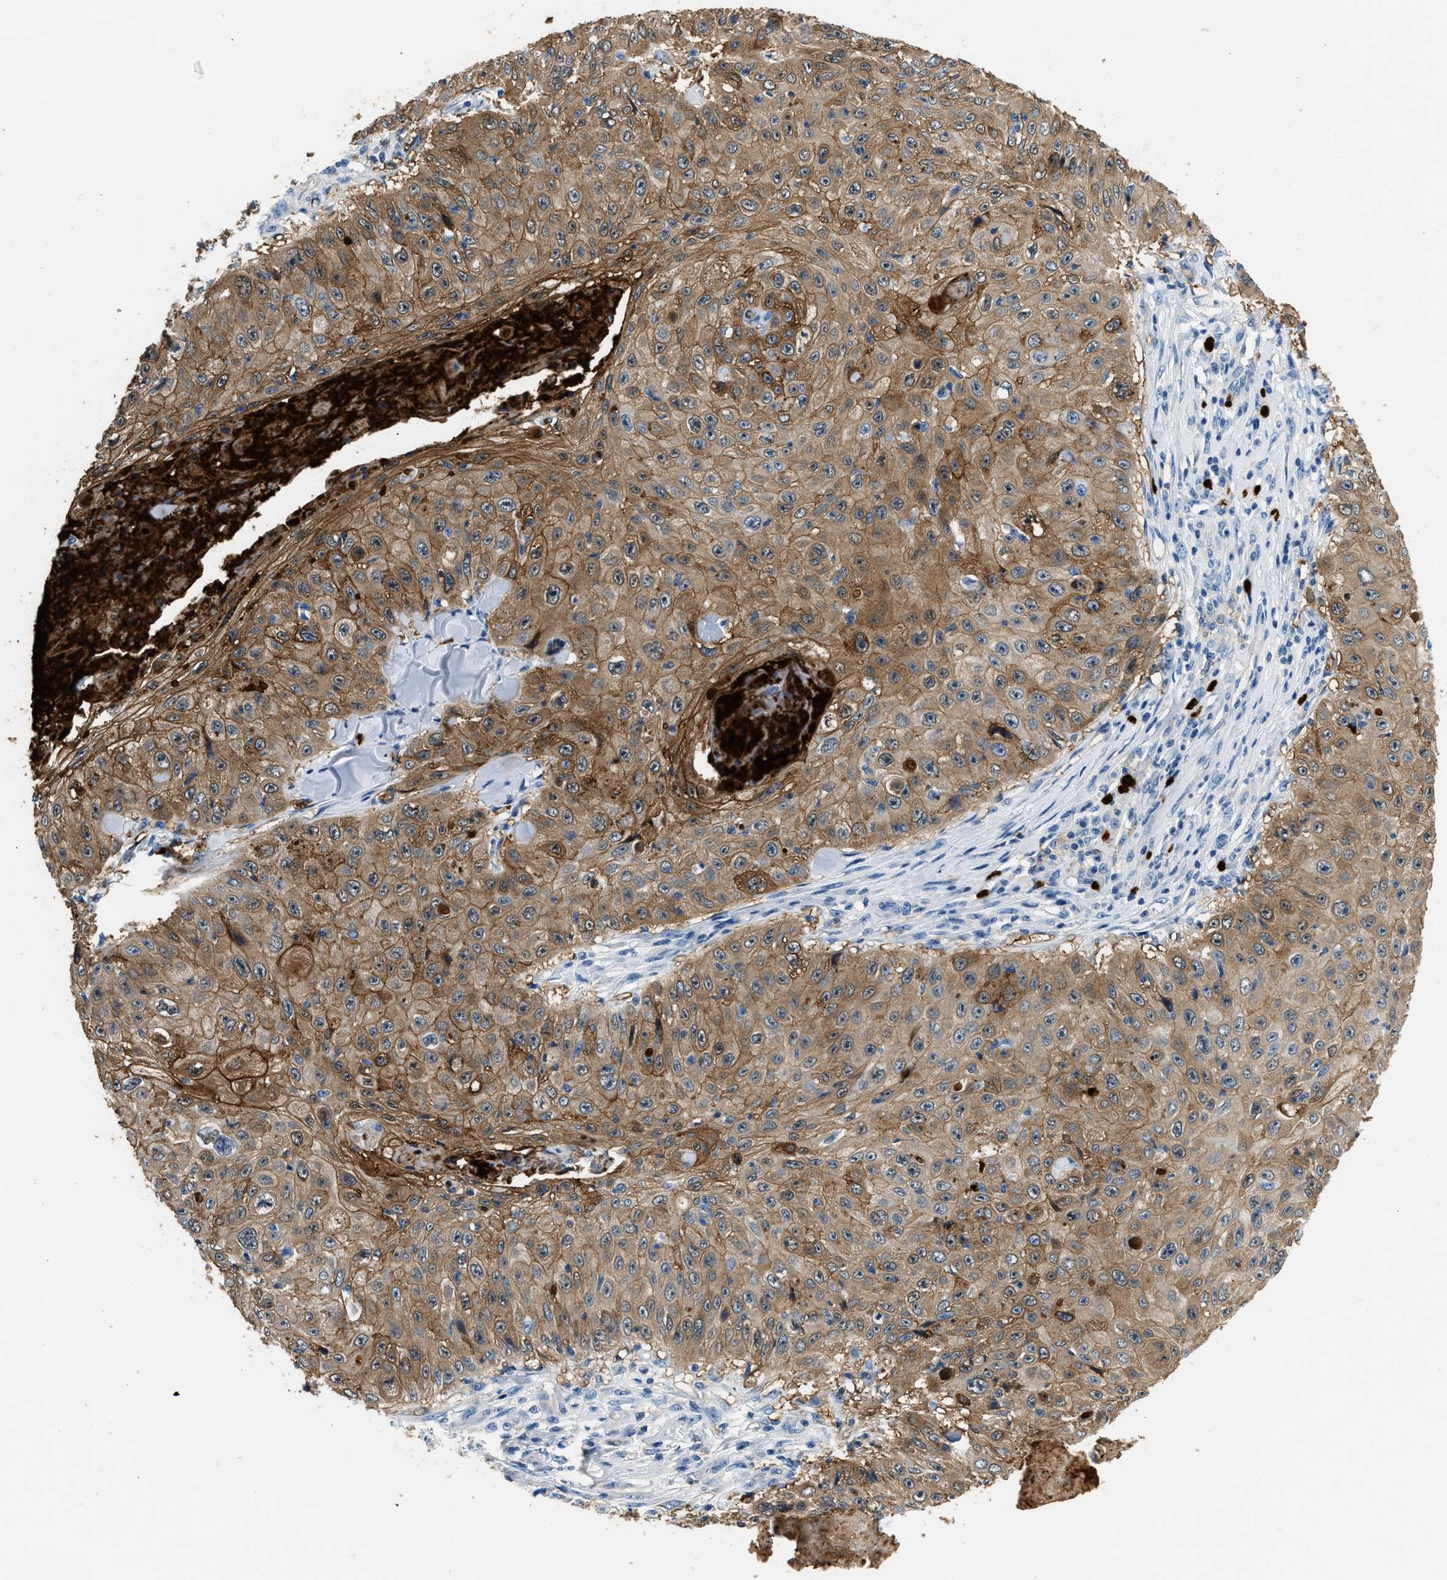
{"staining": {"intensity": "moderate", "quantity": "25%-75%", "location": "cytoplasmic/membranous"}, "tissue": "skin cancer", "cell_type": "Tumor cells", "image_type": "cancer", "snomed": [{"axis": "morphology", "description": "Squamous cell carcinoma, NOS"}, {"axis": "topography", "description": "Skin"}], "caption": "Immunohistochemical staining of human skin squamous cell carcinoma exhibits moderate cytoplasmic/membranous protein positivity in about 25%-75% of tumor cells.", "gene": "ANXA3", "patient": {"sex": "male", "age": 86}}